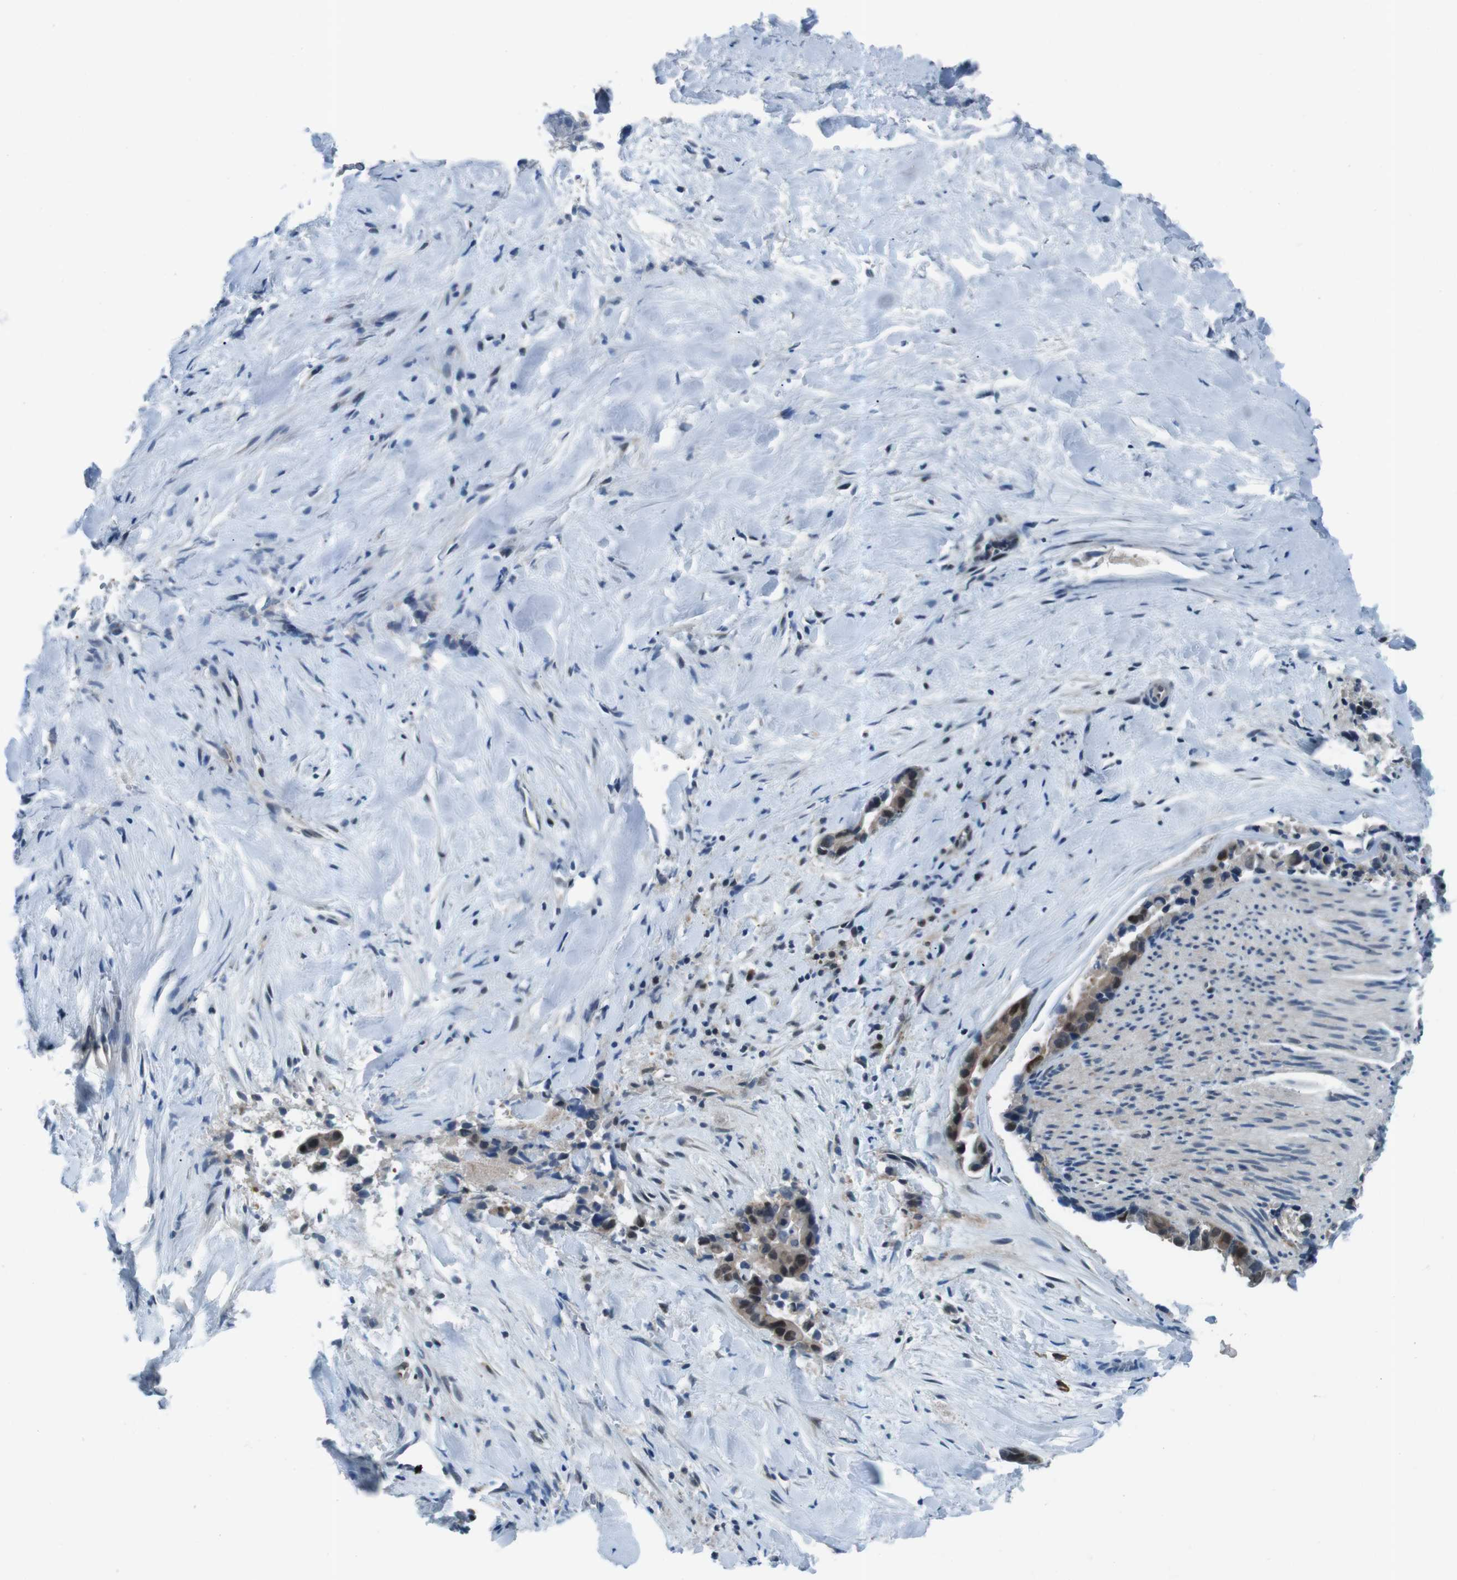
{"staining": {"intensity": "moderate", "quantity": ">75%", "location": "cytoplasmic/membranous,nuclear"}, "tissue": "liver cancer", "cell_type": "Tumor cells", "image_type": "cancer", "snomed": [{"axis": "morphology", "description": "Cholangiocarcinoma"}, {"axis": "topography", "description": "Liver"}], "caption": "IHC staining of cholangiocarcinoma (liver), which demonstrates medium levels of moderate cytoplasmic/membranous and nuclear positivity in approximately >75% of tumor cells indicating moderate cytoplasmic/membranous and nuclear protein staining. The staining was performed using DAB (3,3'-diaminobenzidine) (brown) for protein detection and nuclei were counterstained in hematoxylin (blue).", "gene": "LRP5", "patient": {"sex": "female", "age": 55}}